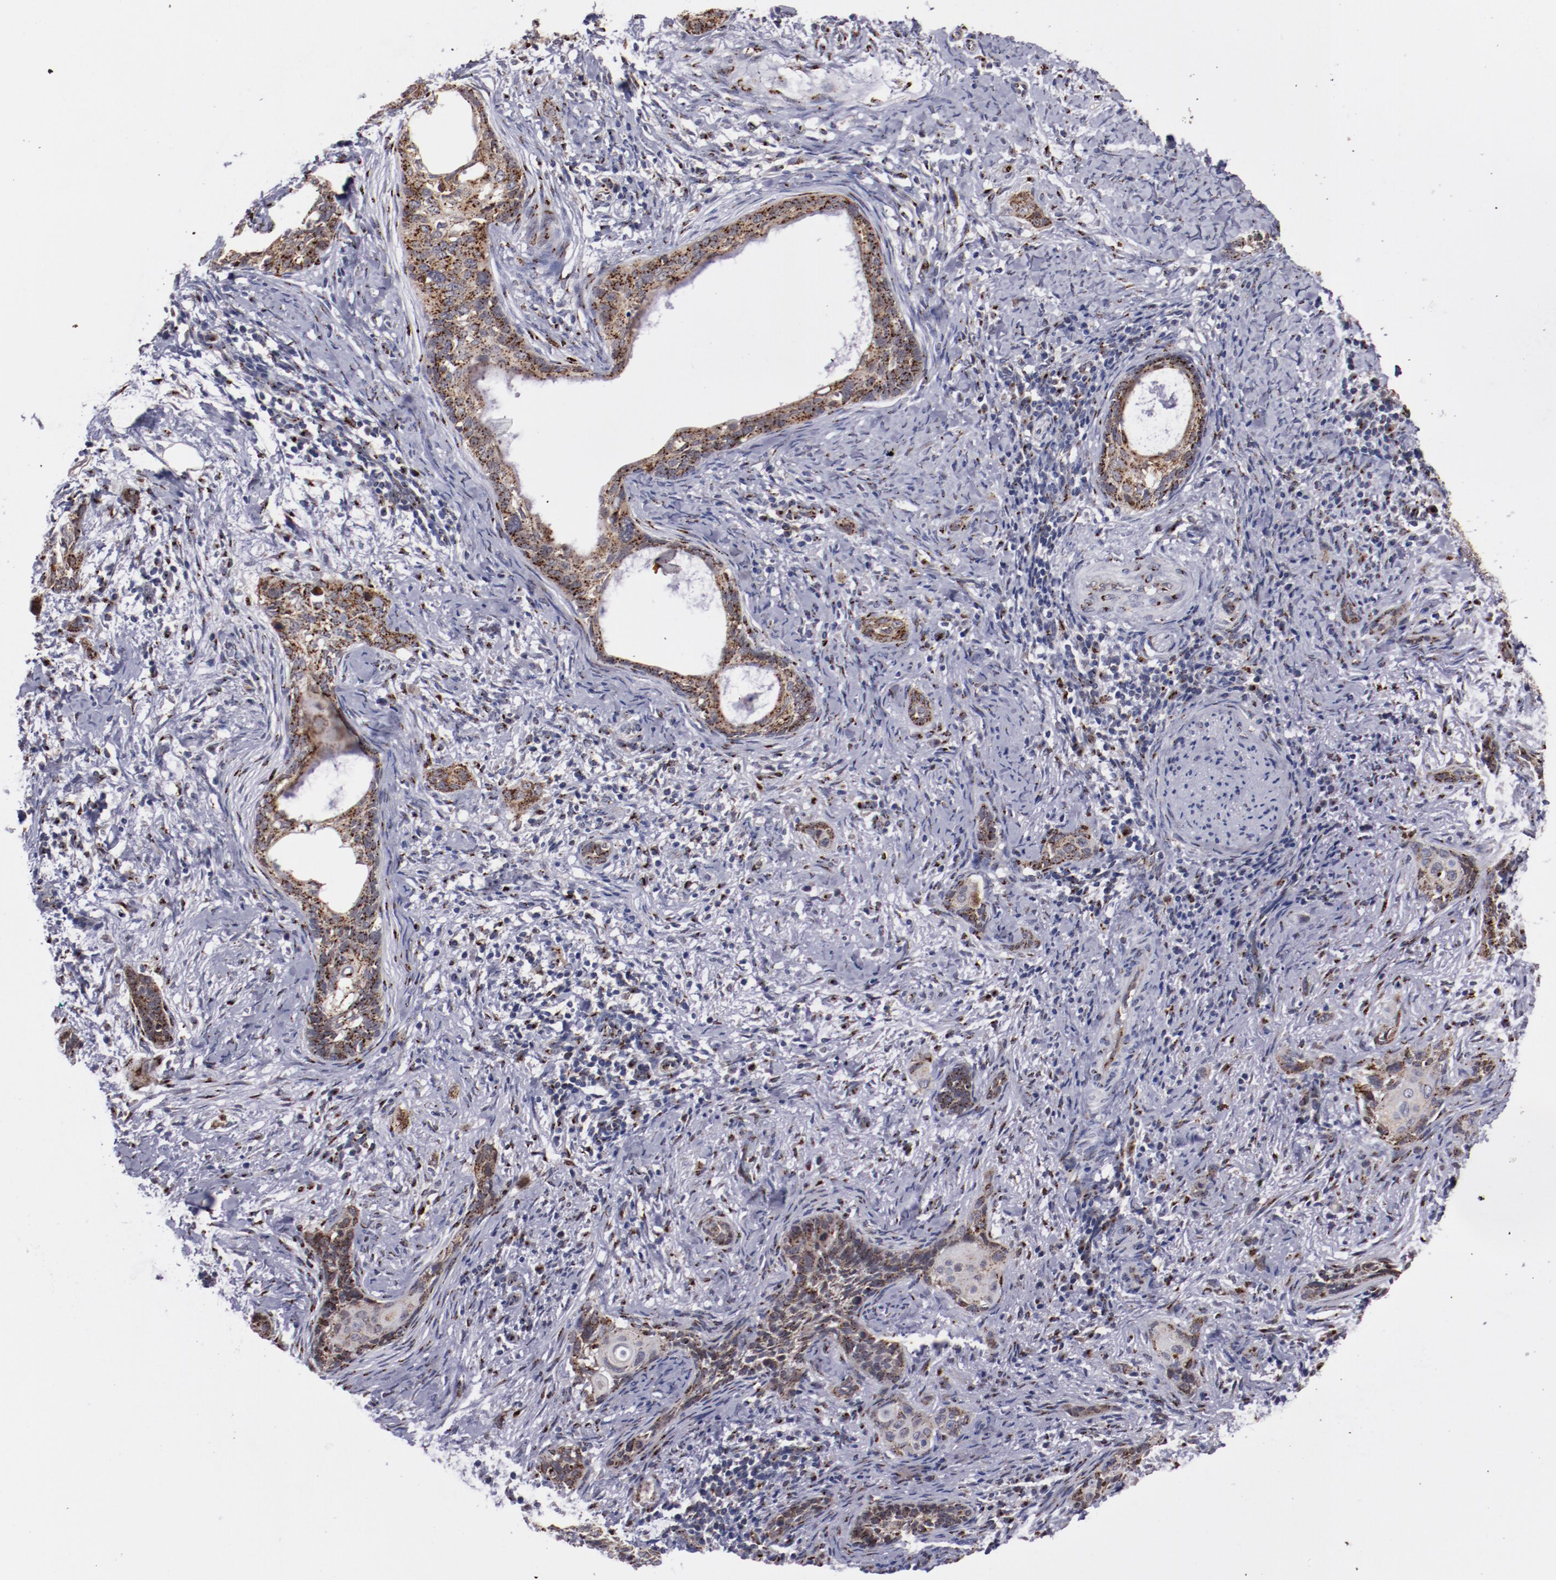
{"staining": {"intensity": "strong", "quantity": ">75%", "location": "cytoplasmic/membranous"}, "tissue": "cervical cancer", "cell_type": "Tumor cells", "image_type": "cancer", "snomed": [{"axis": "morphology", "description": "Squamous cell carcinoma, NOS"}, {"axis": "topography", "description": "Cervix"}], "caption": "Cervical squamous cell carcinoma stained for a protein reveals strong cytoplasmic/membranous positivity in tumor cells. (DAB IHC, brown staining for protein, blue staining for nuclei).", "gene": "GOLIM4", "patient": {"sex": "female", "age": 33}}